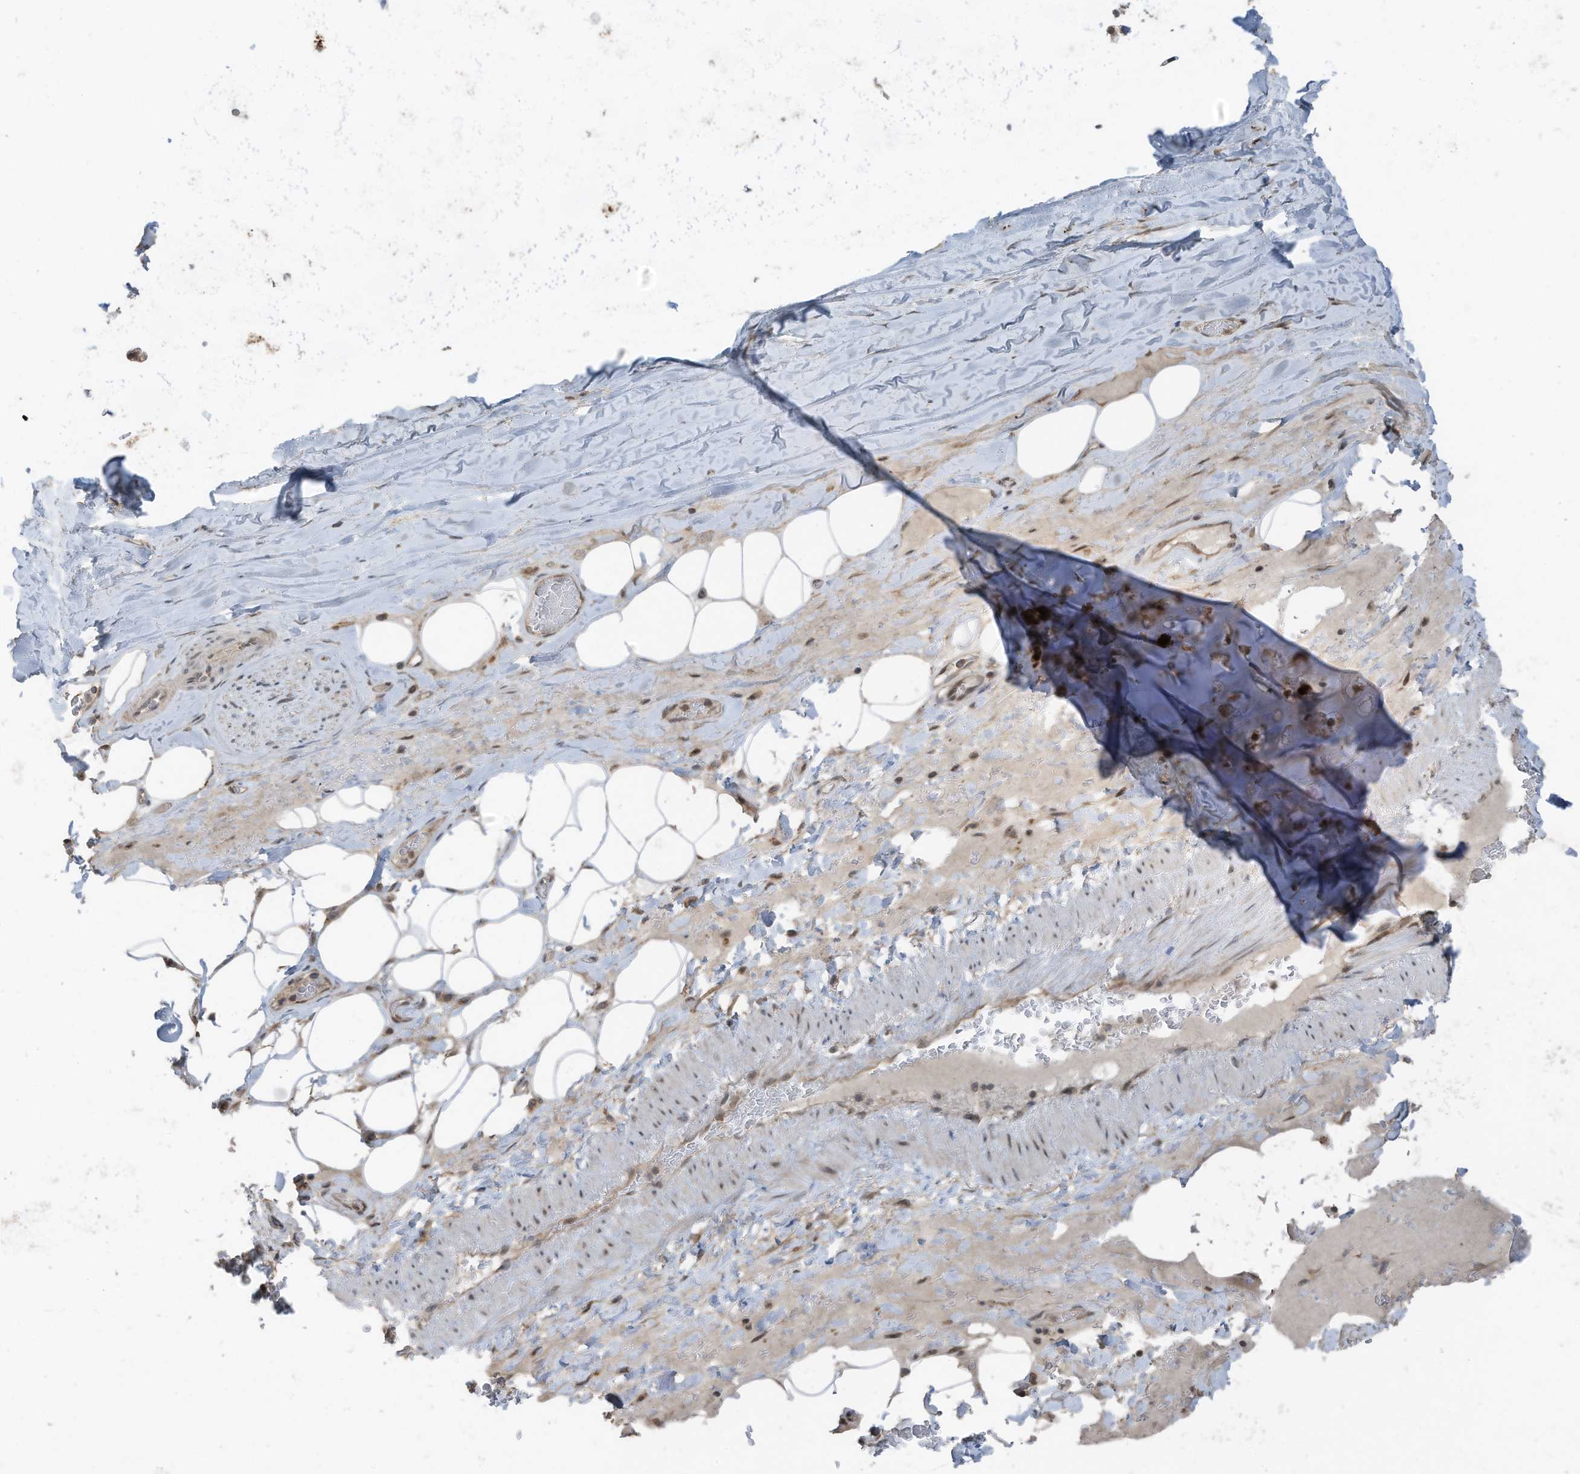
{"staining": {"intensity": "weak", "quantity": ">75%", "location": "cytoplasmic/membranous,nuclear"}, "tissue": "adipose tissue", "cell_type": "Adipocytes", "image_type": "normal", "snomed": [{"axis": "morphology", "description": "Normal tissue, NOS"}, {"axis": "topography", "description": "Cartilage tissue"}], "caption": "This is a micrograph of immunohistochemistry (IHC) staining of unremarkable adipose tissue, which shows weak staining in the cytoplasmic/membranous,nuclear of adipocytes.", "gene": "TXNDC9", "patient": {"sex": "female", "age": 63}}